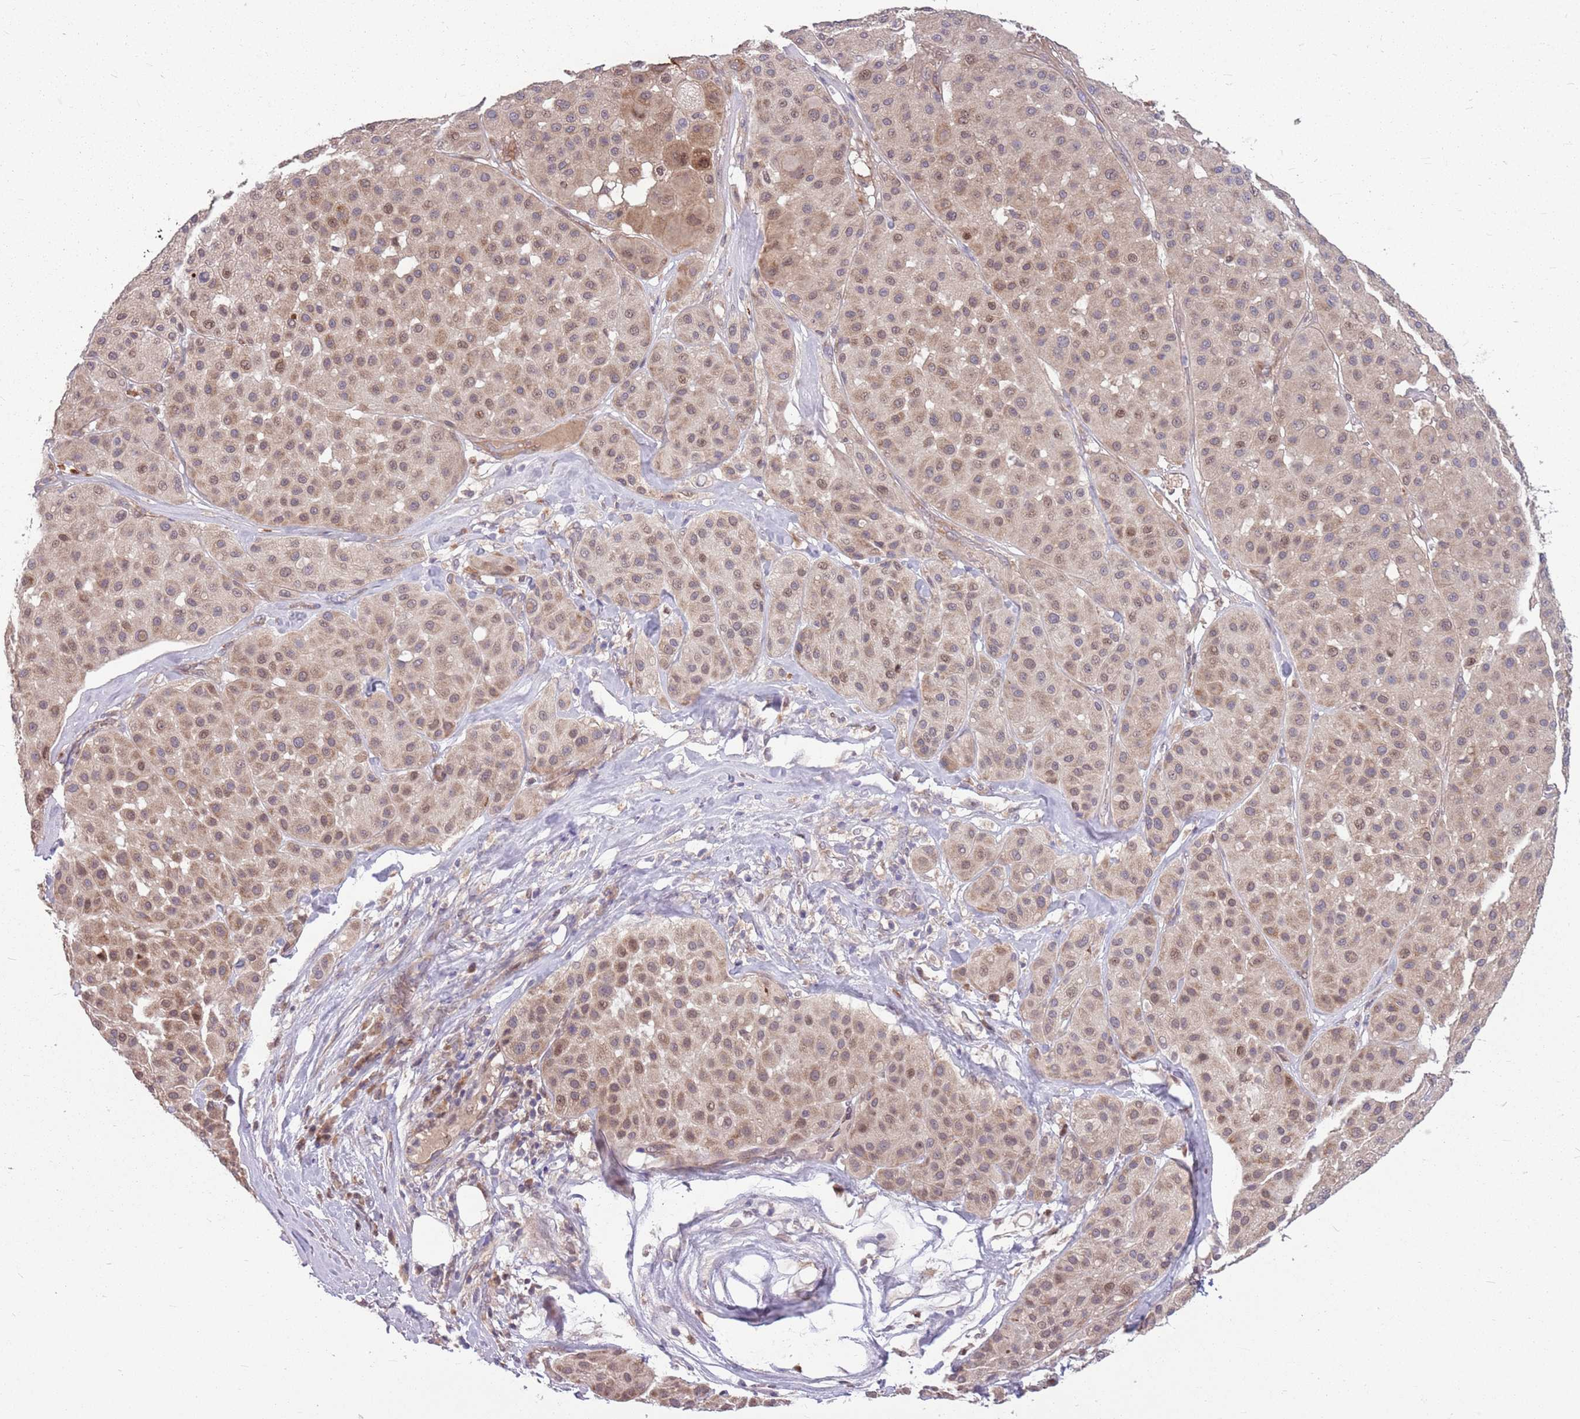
{"staining": {"intensity": "weak", "quantity": ">75%", "location": "cytoplasmic/membranous,nuclear"}, "tissue": "melanoma", "cell_type": "Tumor cells", "image_type": "cancer", "snomed": [{"axis": "morphology", "description": "Malignant melanoma, Metastatic site"}, {"axis": "topography", "description": "Smooth muscle"}], "caption": "Malignant melanoma (metastatic site) stained for a protein (brown) shows weak cytoplasmic/membranous and nuclear positive staining in approximately >75% of tumor cells.", "gene": "PPP1R27", "patient": {"sex": "male", "age": 41}}